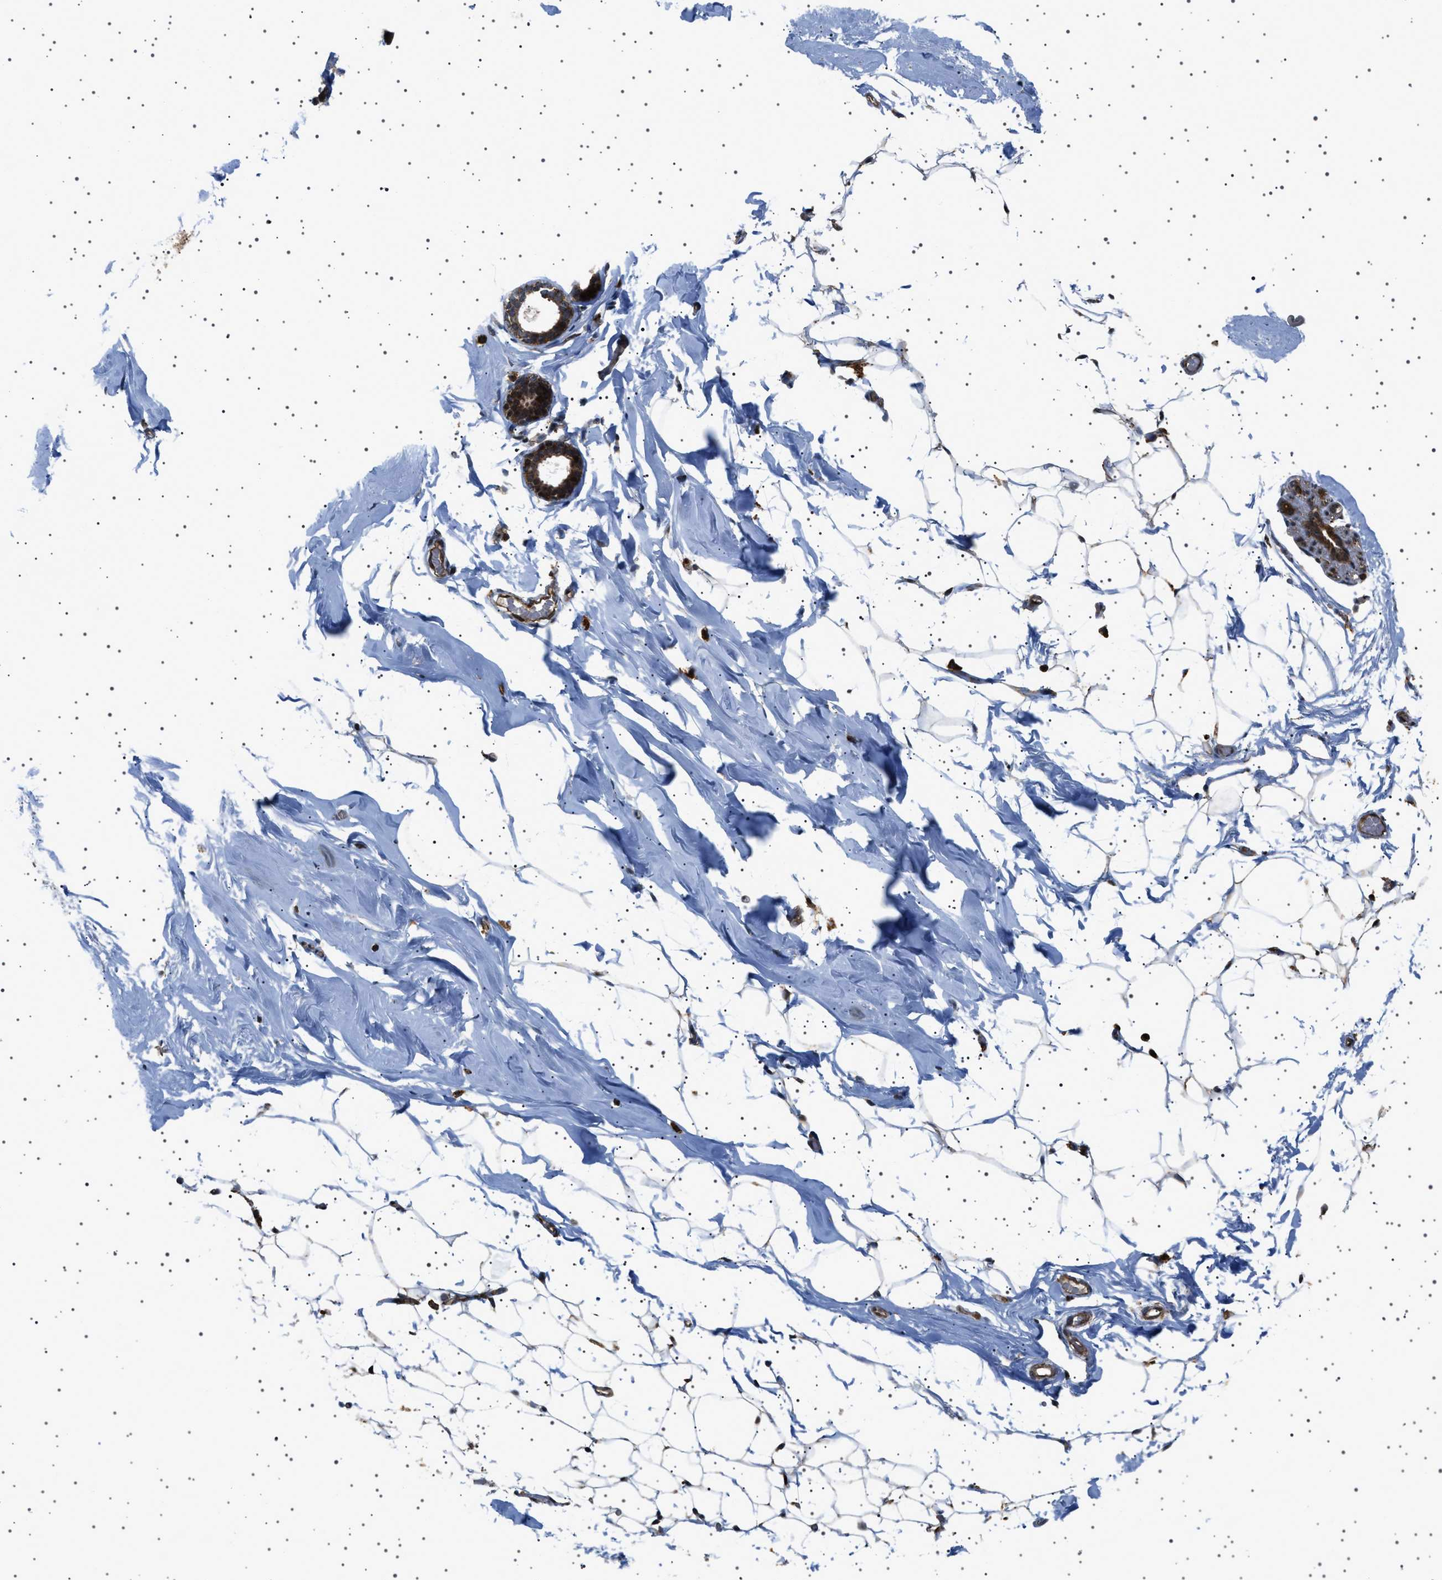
{"staining": {"intensity": "weak", "quantity": "25%-75%", "location": "cytoplasmic/membranous"}, "tissue": "adipose tissue", "cell_type": "Adipocytes", "image_type": "normal", "snomed": [{"axis": "morphology", "description": "Normal tissue, NOS"}, {"axis": "topography", "description": "Breast"}, {"axis": "topography", "description": "Soft tissue"}], "caption": "Immunohistochemical staining of normal human adipose tissue demonstrates 25%-75% levels of weak cytoplasmic/membranous protein positivity in approximately 25%-75% of adipocytes.", "gene": "MELK", "patient": {"sex": "female", "age": 75}}